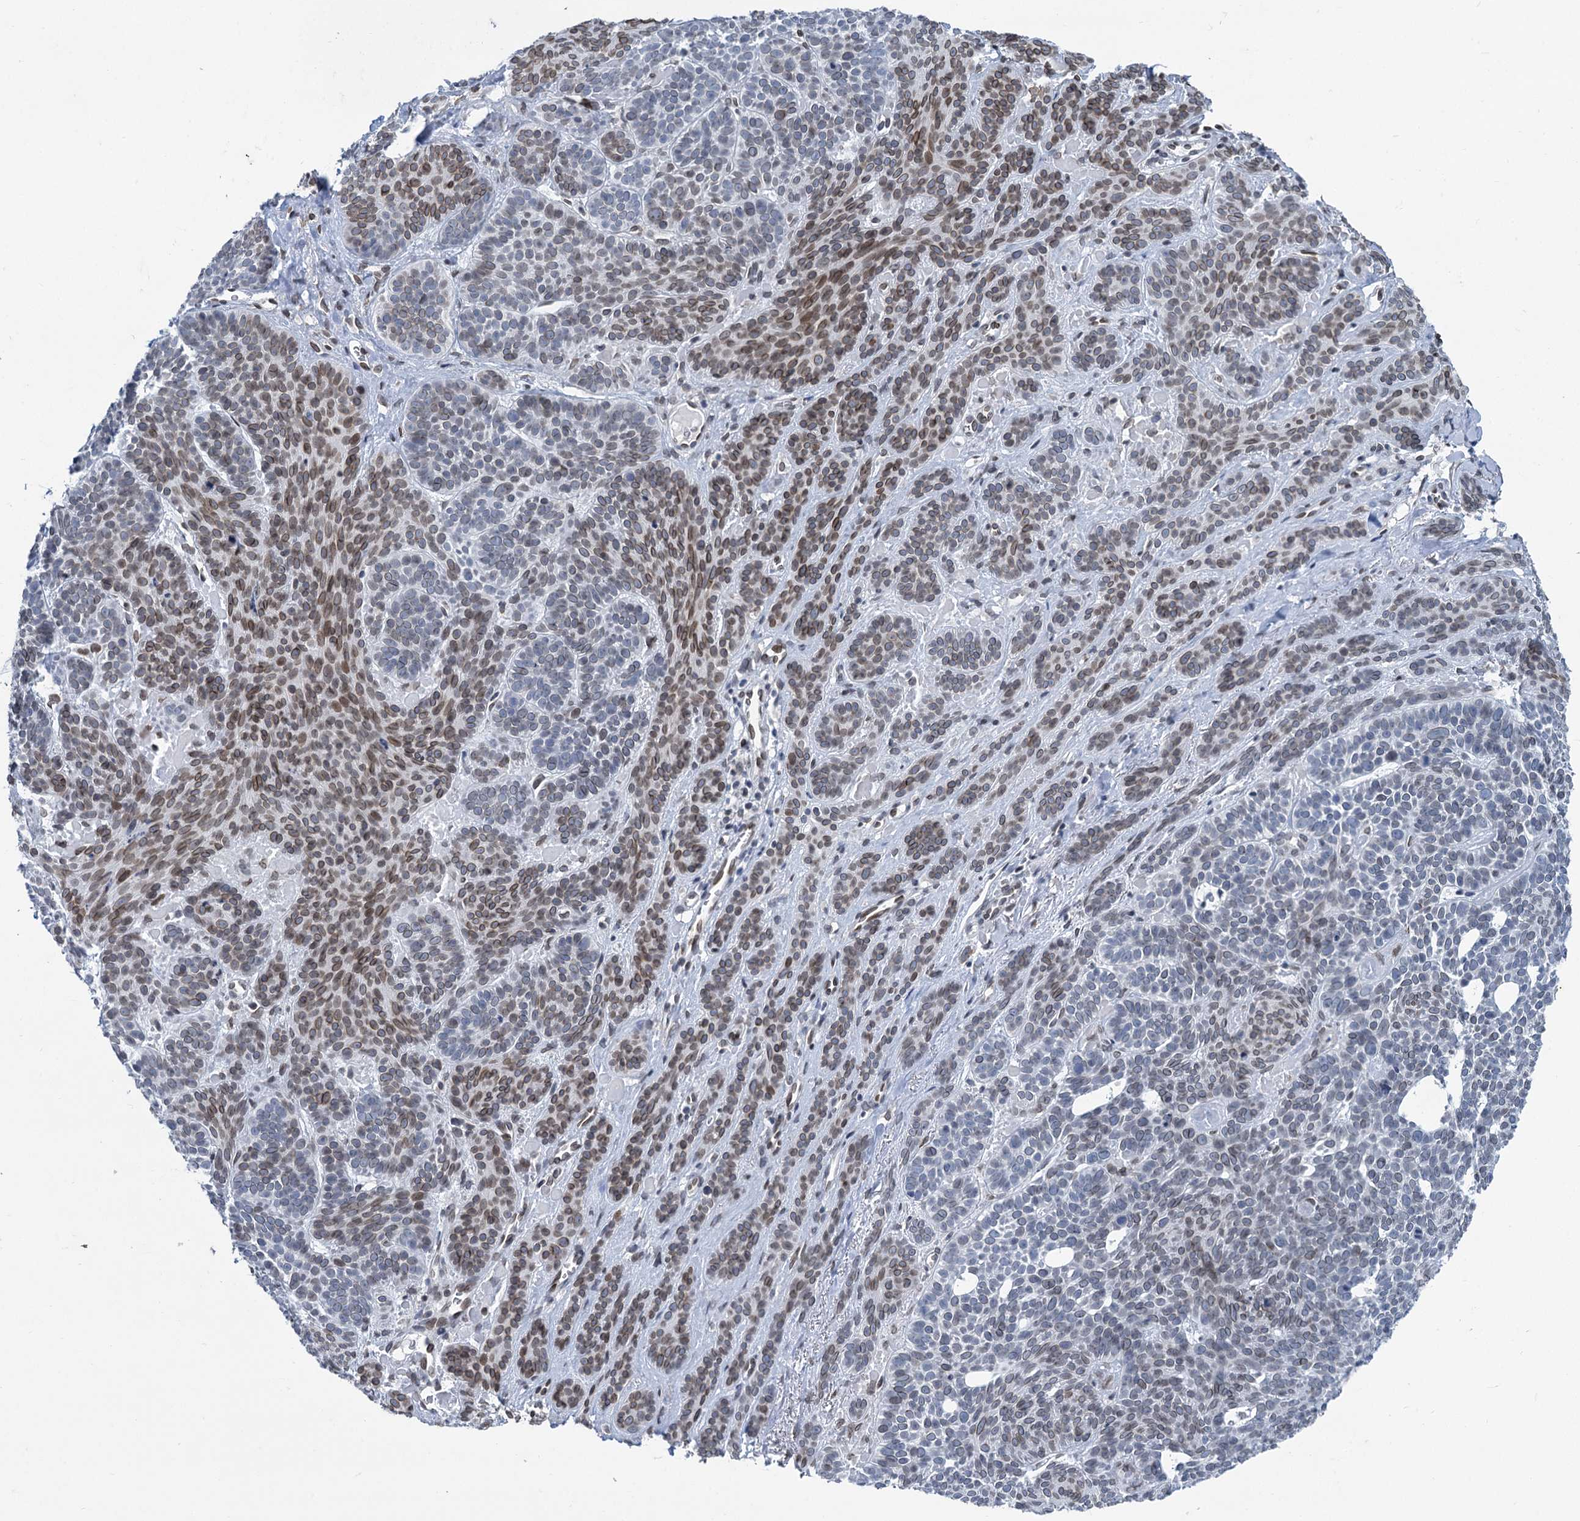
{"staining": {"intensity": "moderate", "quantity": "25%-75%", "location": "cytoplasmic/membranous,nuclear"}, "tissue": "skin cancer", "cell_type": "Tumor cells", "image_type": "cancer", "snomed": [{"axis": "morphology", "description": "Basal cell carcinoma"}, {"axis": "topography", "description": "Skin"}], "caption": "A medium amount of moderate cytoplasmic/membranous and nuclear positivity is appreciated in about 25%-75% of tumor cells in basal cell carcinoma (skin) tissue. Using DAB (brown) and hematoxylin (blue) stains, captured at high magnification using brightfield microscopy.", "gene": "PRSS35", "patient": {"sex": "male", "age": 85}}